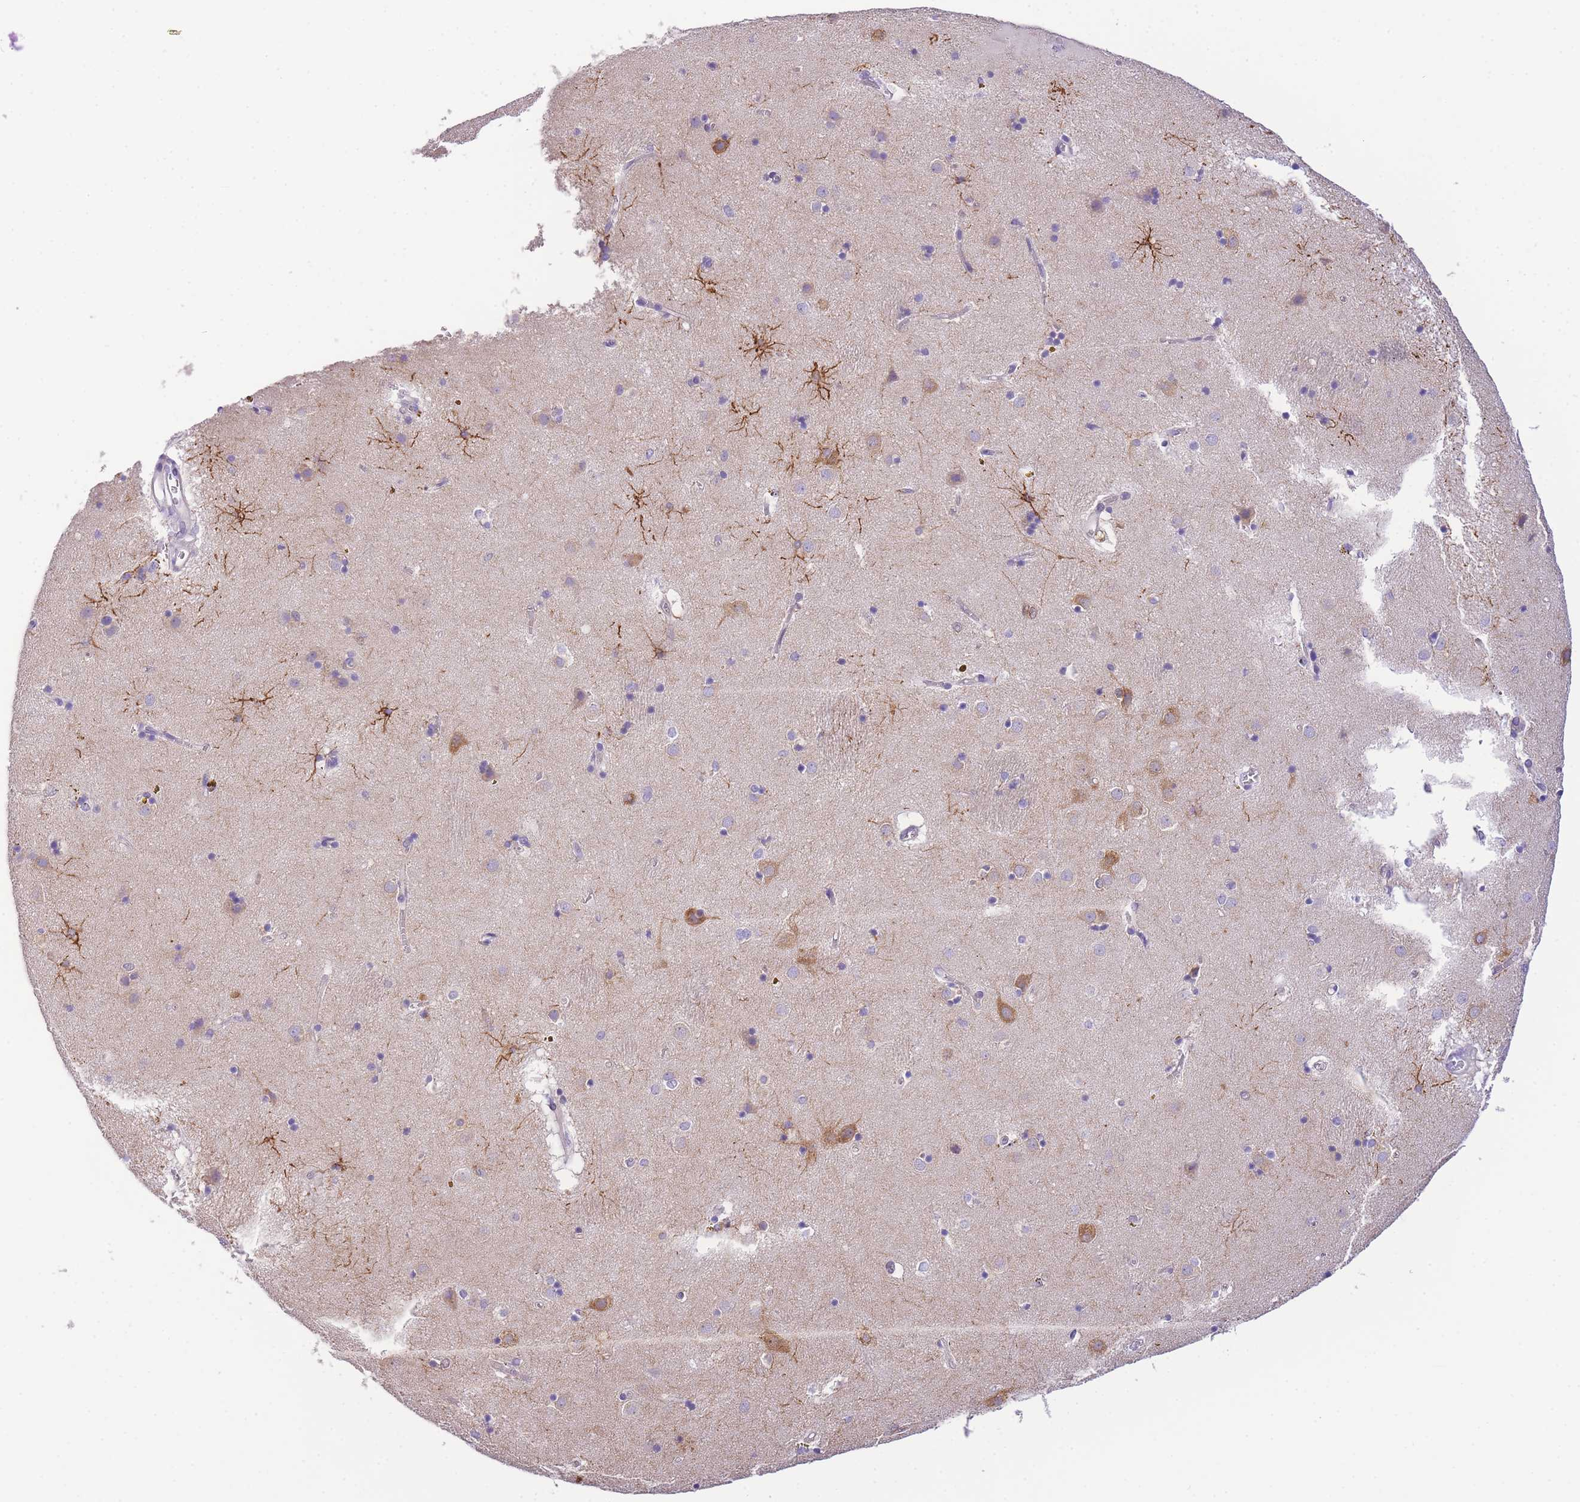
{"staining": {"intensity": "moderate", "quantity": "<25%", "location": "cytoplasmic/membranous"}, "tissue": "caudate", "cell_type": "Glial cells", "image_type": "normal", "snomed": [{"axis": "morphology", "description": "Normal tissue, NOS"}, {"axis": "topography", "description": "Lateral ventricle wall"}], "caption": "High-power microscopy captured an immunohistochemistry image of benign caudate, revealing moderate cytoplasmic/membranous staining in about <25% of glial cells. (brown staining indicates protein expression, while blue staining denotes nuclei).", "gene": "EPN2", "patient": {"sex": "male", "age": 70}}